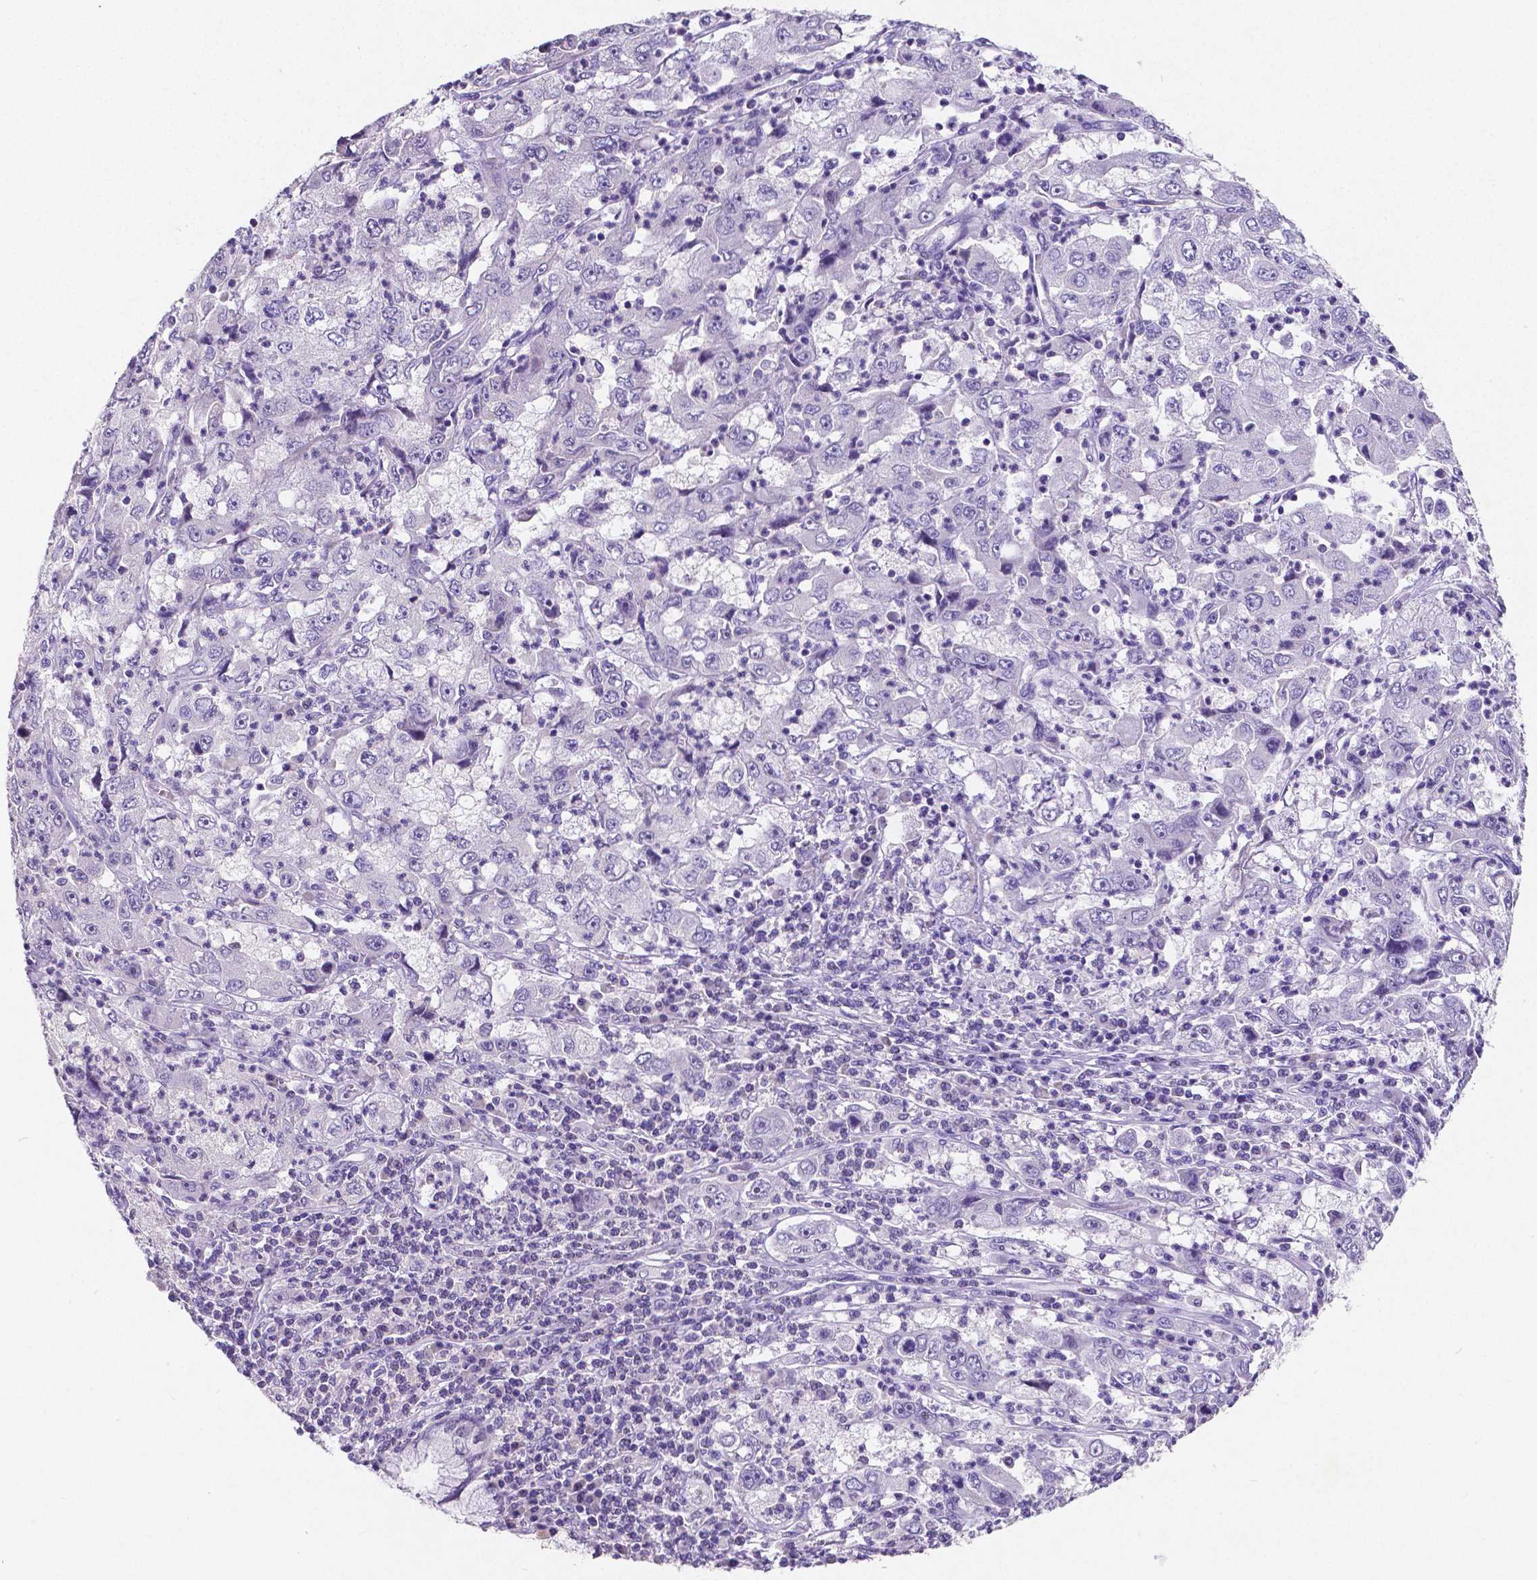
{"staining": {"intensity": "negative", "quantity": "none", "location": "none"}, "tissue": "cervical cancer", "cell_type": "Tumor cells", "image_type": "cancer", "snomed": [{"axis": "morphology", "description": "Squamous cell carcinoma, NOS"}, {"axis": "topography", "description": "Cervix"}], "caption": "Immunohistochemical staining of human cervical squamous cell carcinoma exhibits no significant staining in tumor cells. Brightfield microscopy of immunohistochemistry (IHC) stained with DAB (3,3'-diaminobenzidine) (brown) and hematoxylin (blue), captured at high magnification.", "gene": "SATB2", "patient": {"sex": "female", "age": 36}}